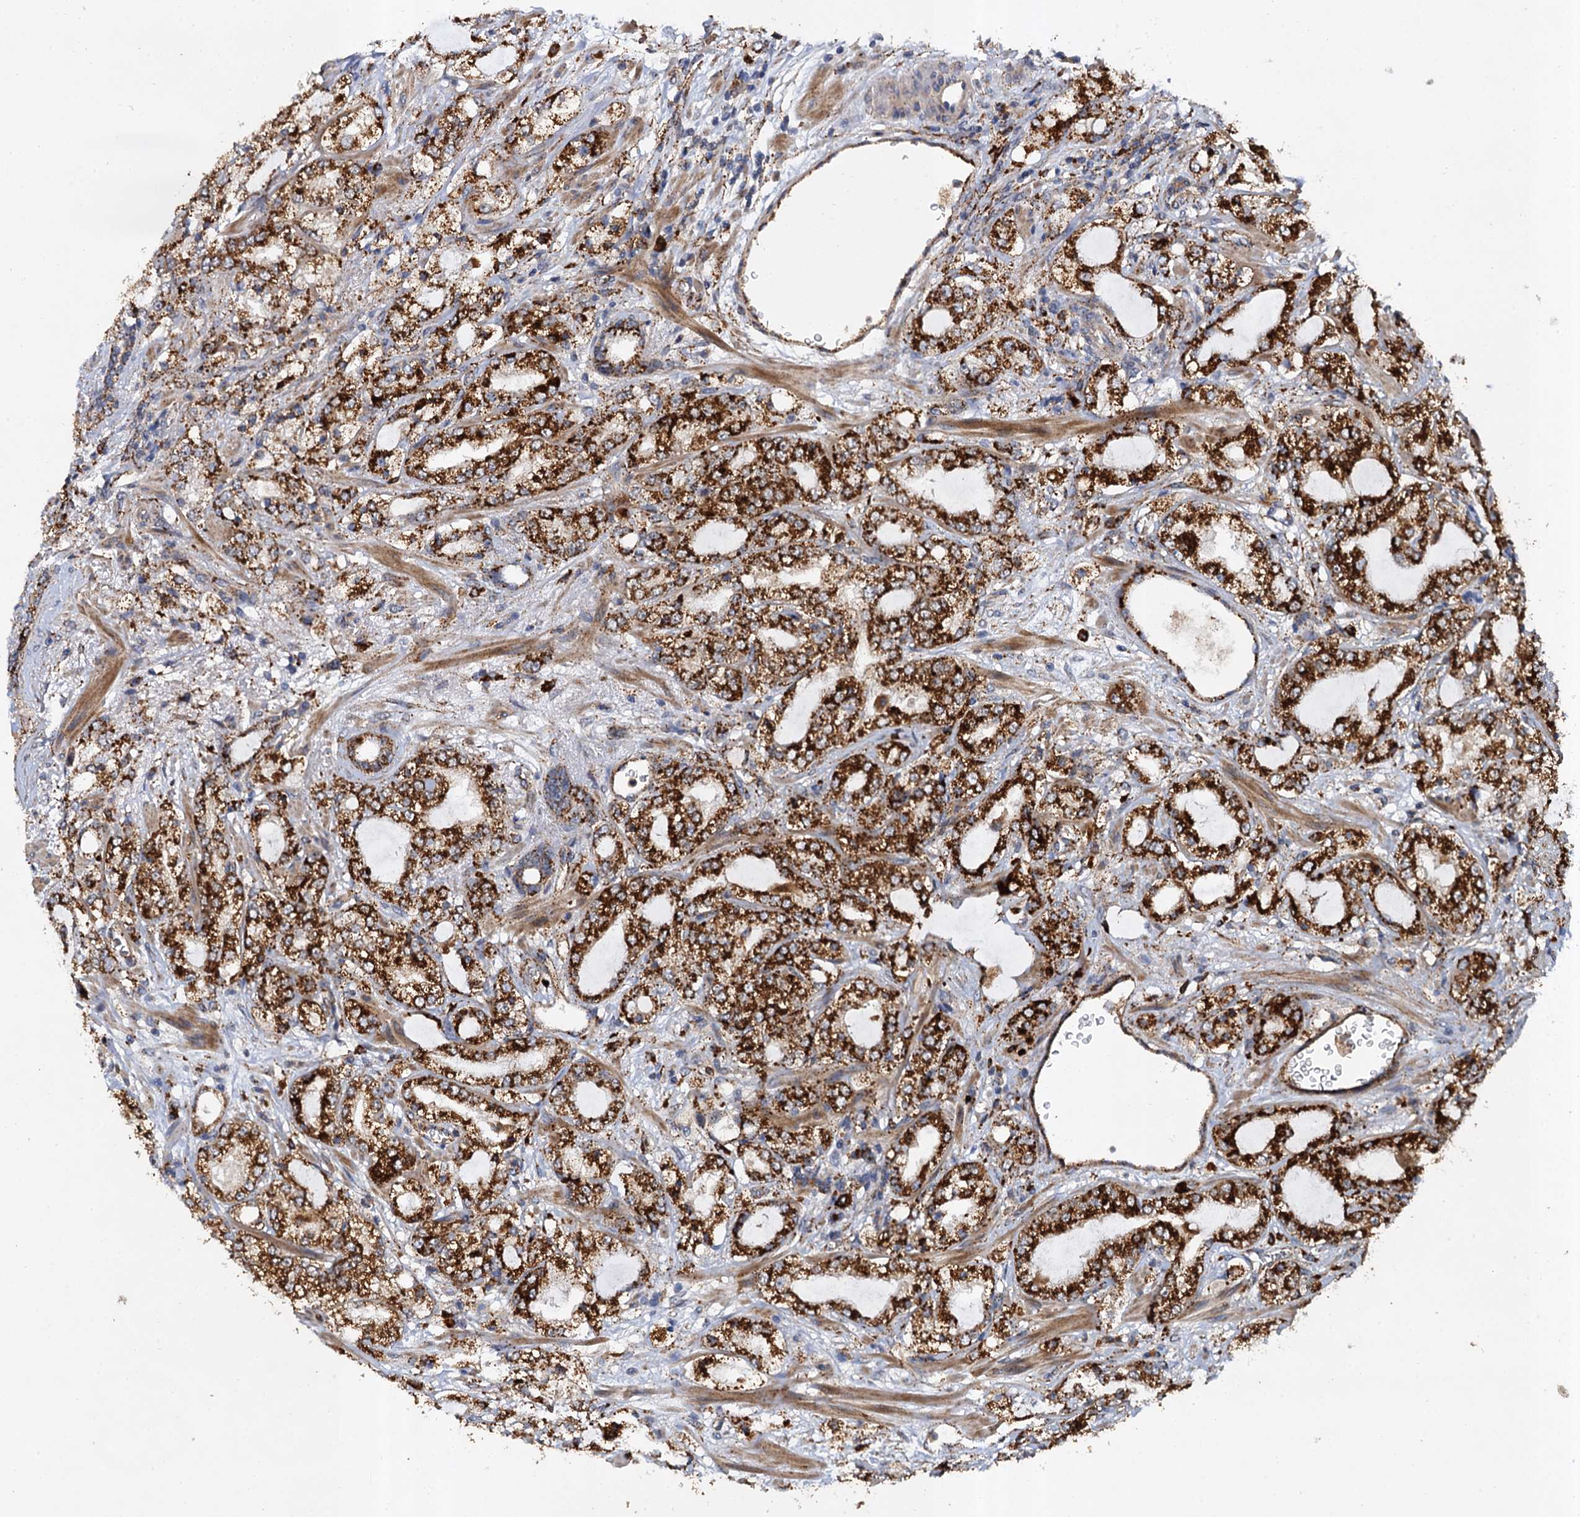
{"staining": {"intensity": "strong", "quantity": ">75%", "location": "cytoplasmic/membranous"}, "tissue": "prostate cancer", "cell_type": "Tumor cells", "image_type": "cancer", "snomed": [{"axis": "morphology", "description": "Adenocarcinoma, High grade"}, {"axis": "topography", "description": "Prostate"}], "caption": "DAB (3,3'-diaminobenzidine) immunohistochemical staining of human prostate cancer demonstrates strong cytoplasmic/membranous protein positivity in about >75% of tumor cells.", "gene": "GBA1", "patient": {"sex": "male", "age": 64}}